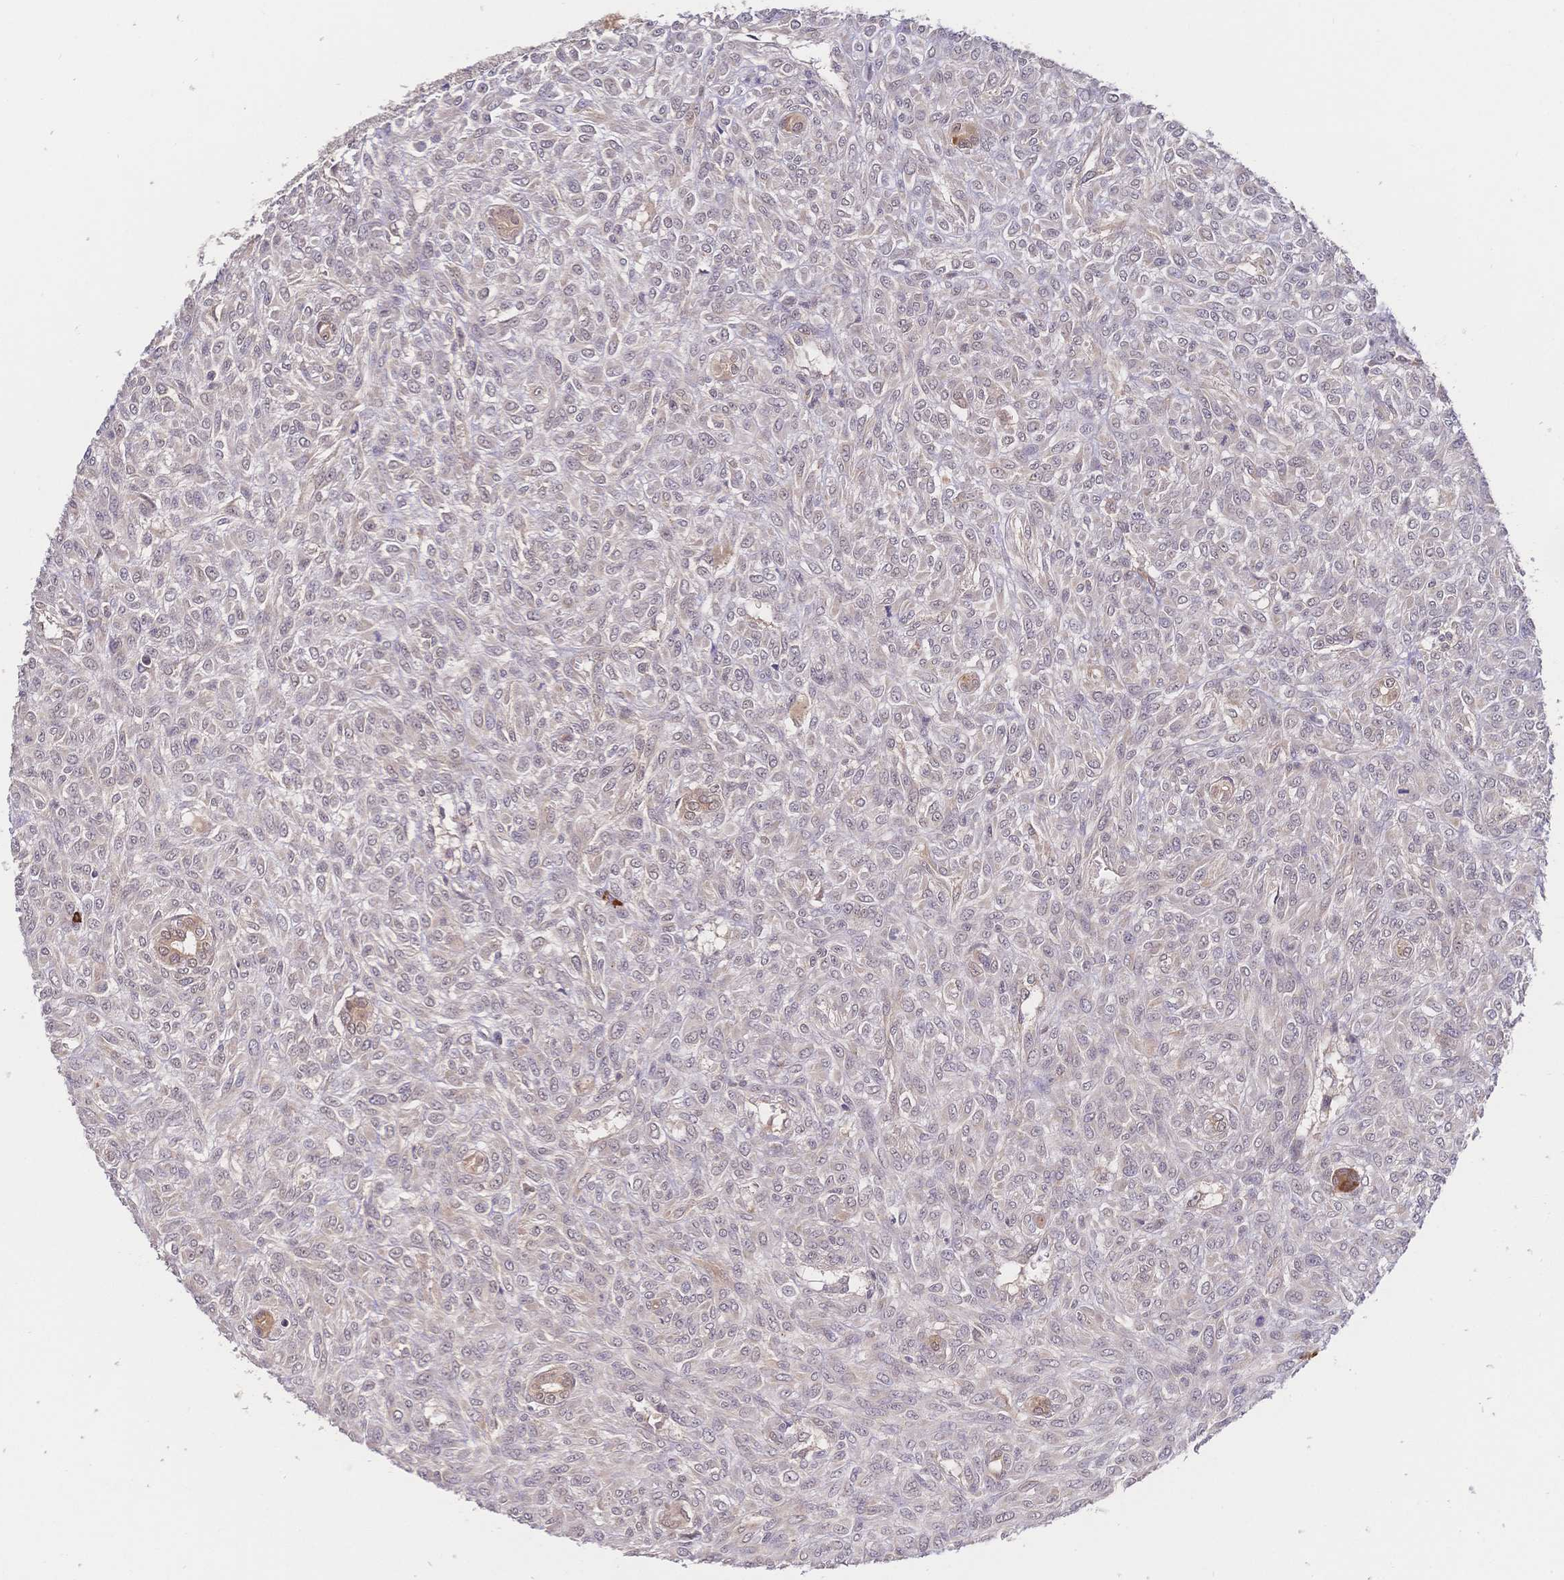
{"staining": {"intensity": "negative", "quantity": "none", "location": "none"}, "tissue": "renal cancer", "cell_type": "Tumor cells", "image_type": "cancer", "snomed": [{"axis": "morphology", "description": "Adenocarcinoma, NOS"}, {"axis": "topography", "description": "Kidney"}], "caption": "The image displays no staining of tumor cells in adenocarcinoma (renal). (Stains: DAB (3,3'-diaminobenzidine) immunohistochemistry (IHC) with hematoxylin counter stain, Microscopy: brightfield microscopy at high magnification).", "gene": "LMO4", "patient": {"sex": "male", "age": 58}}